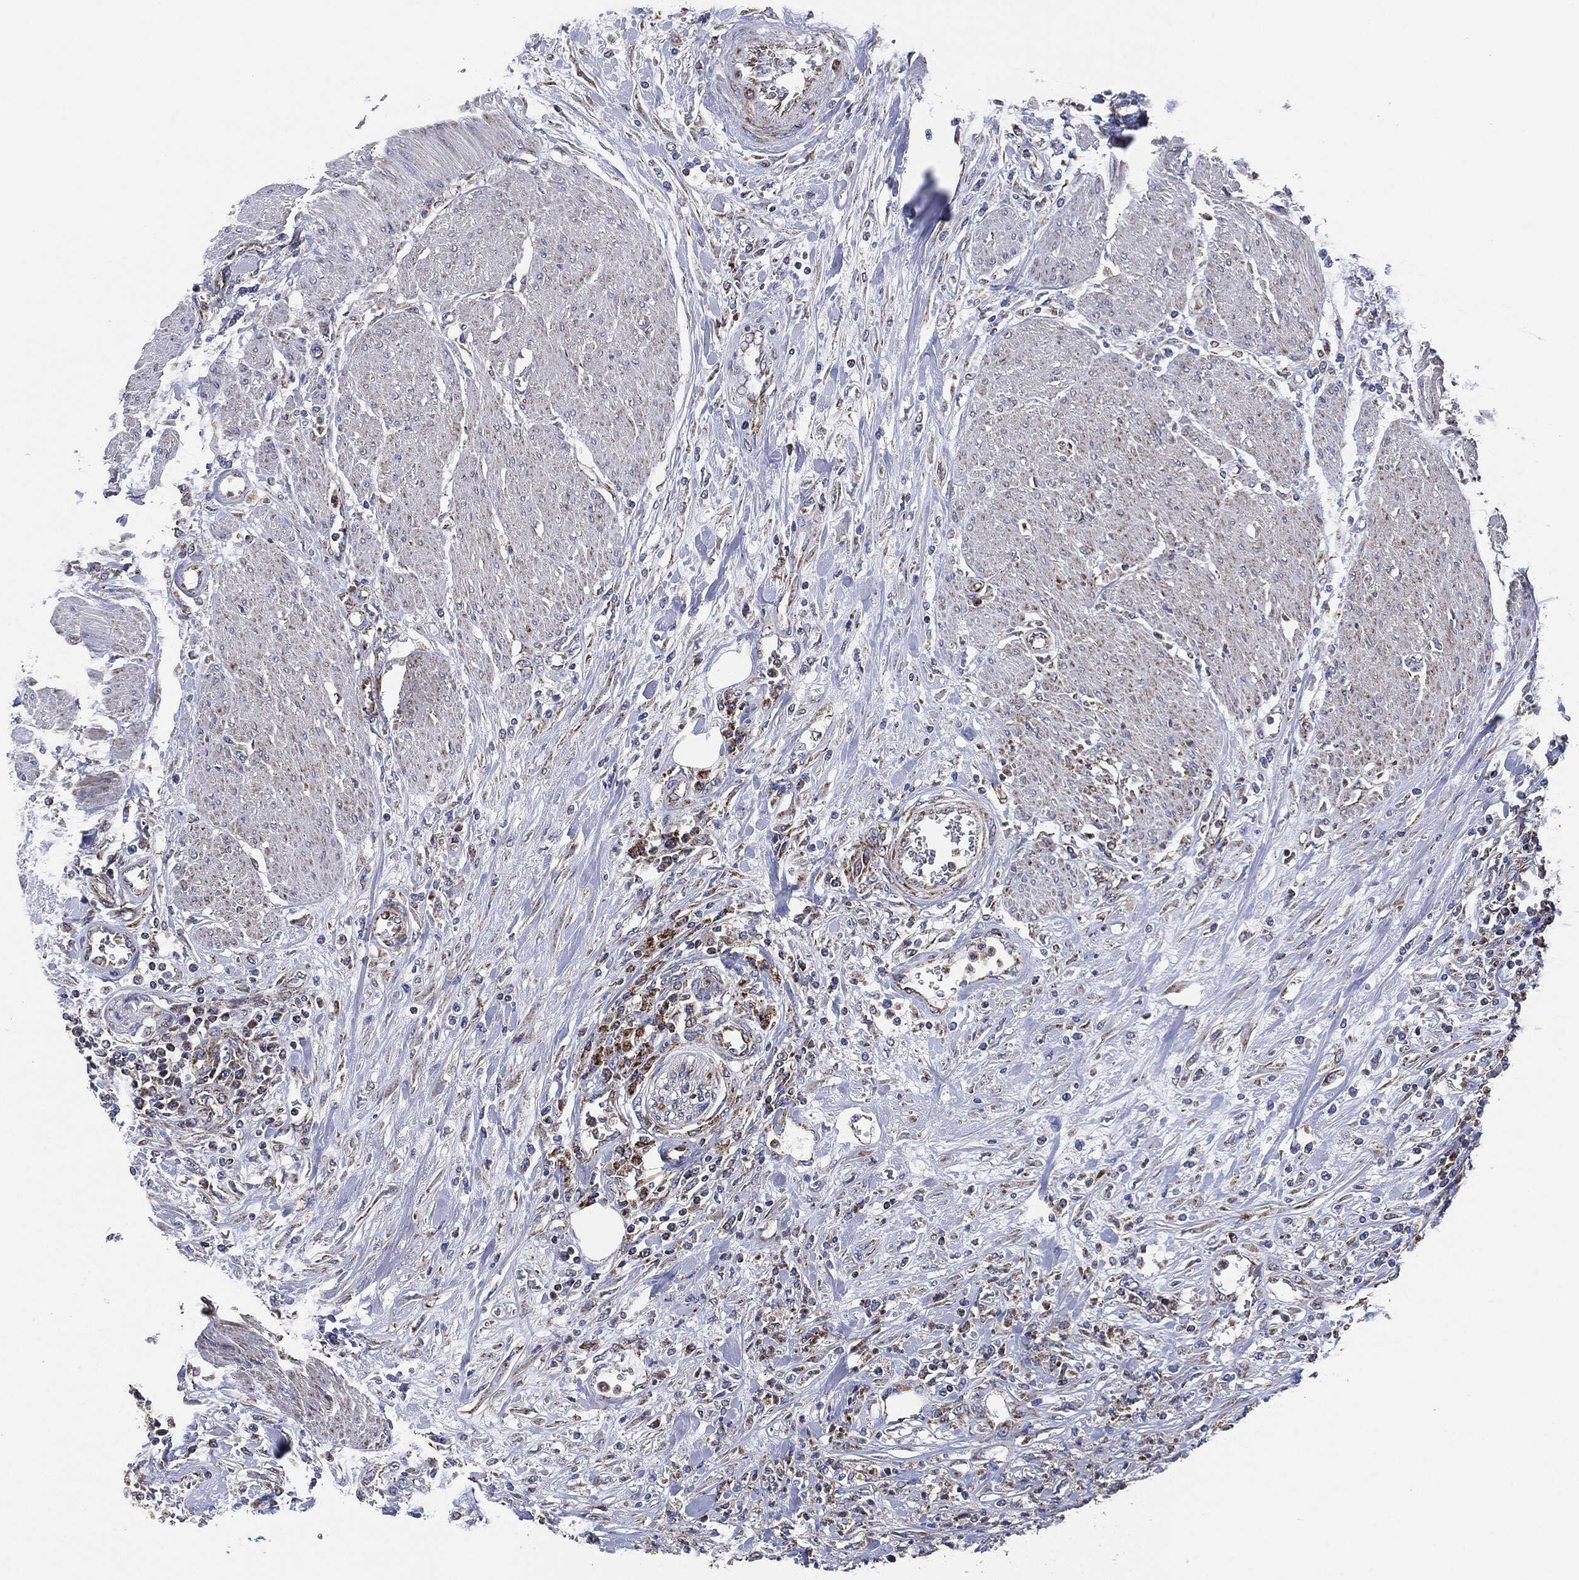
{"staining": {"intensity": "negative", "quantity": "none", "location": "none"}, "tissue": "urothelial cancer", "cell_type": "Tumor cells", "image_type": "cancer", "snomed": [{"axis": "morphology", "description": "Urothelial carcinoma, High grade"}, {"axis": "topography", "description": "Urinary bladder"}], "caption": "An image of urothelial carcinoma (high-grade) stained for a protein displays no brown staining in tumor cells. (DAB immunohistochemistry (IHC), high magnification).", "gene": "NDUFV2", "patient": {"sex": "male", "age": 46}}